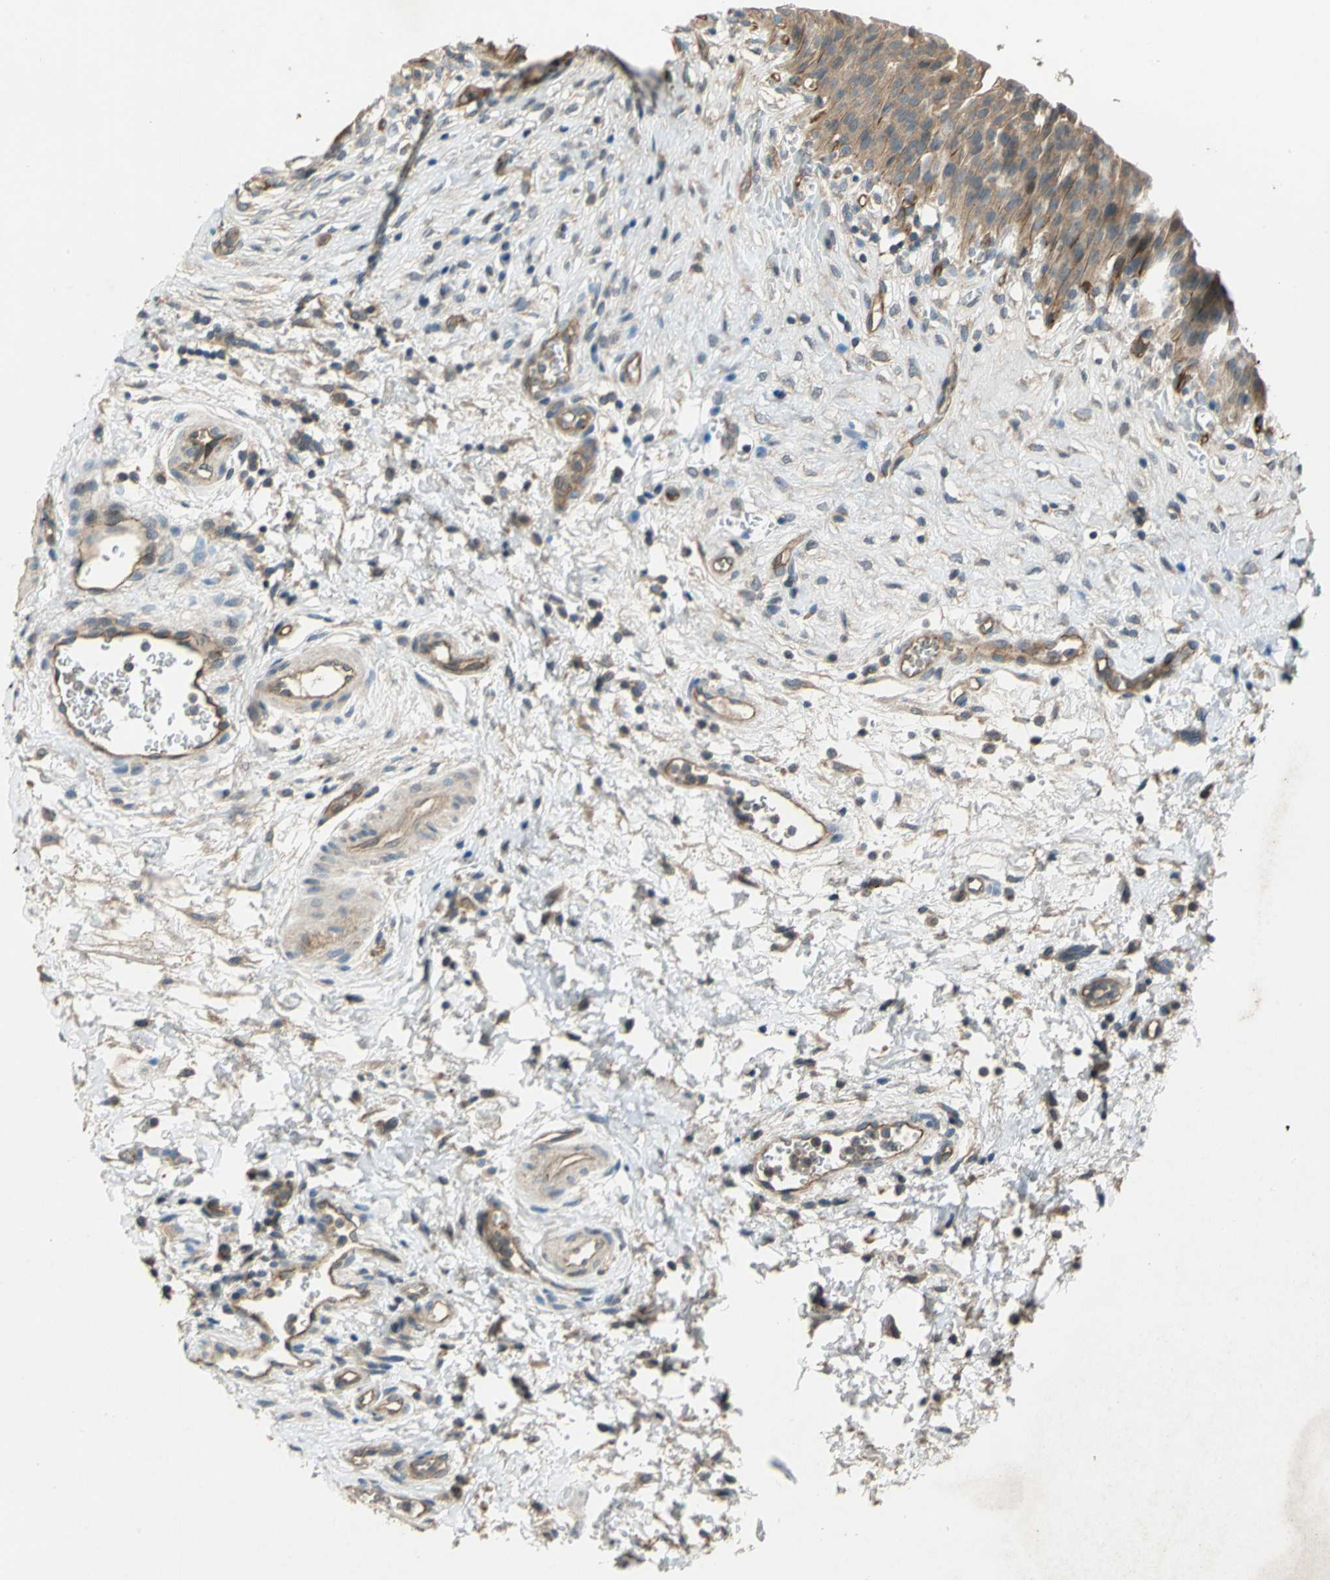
{"staining": {"intensity": "moderate", "quantity": ">75%", "location": "cytoplasmic/membranous"}, "tissue": "urinary bladder", "cell_type": "Urothelial cells", "image_type": "normal", "snomed": [{"axis": "morphology", "description": "Normal tissue, NOS"}, {"axis": "morphology", "description": "Dysplasia, NOS"}, {"axis": "topography", "description": "Urinary bladder"}], "caption": "Immunohistochemistry (IHC) photomicrograph of normal human urinary bladder stained for a protein (brown), which exhibits medium levels of moderate cytoplasmic/membranous positivity in approximately >75% of urothelial cells.", "gene": "EMCN", "patient": {"sex": "male", "age": 35}}